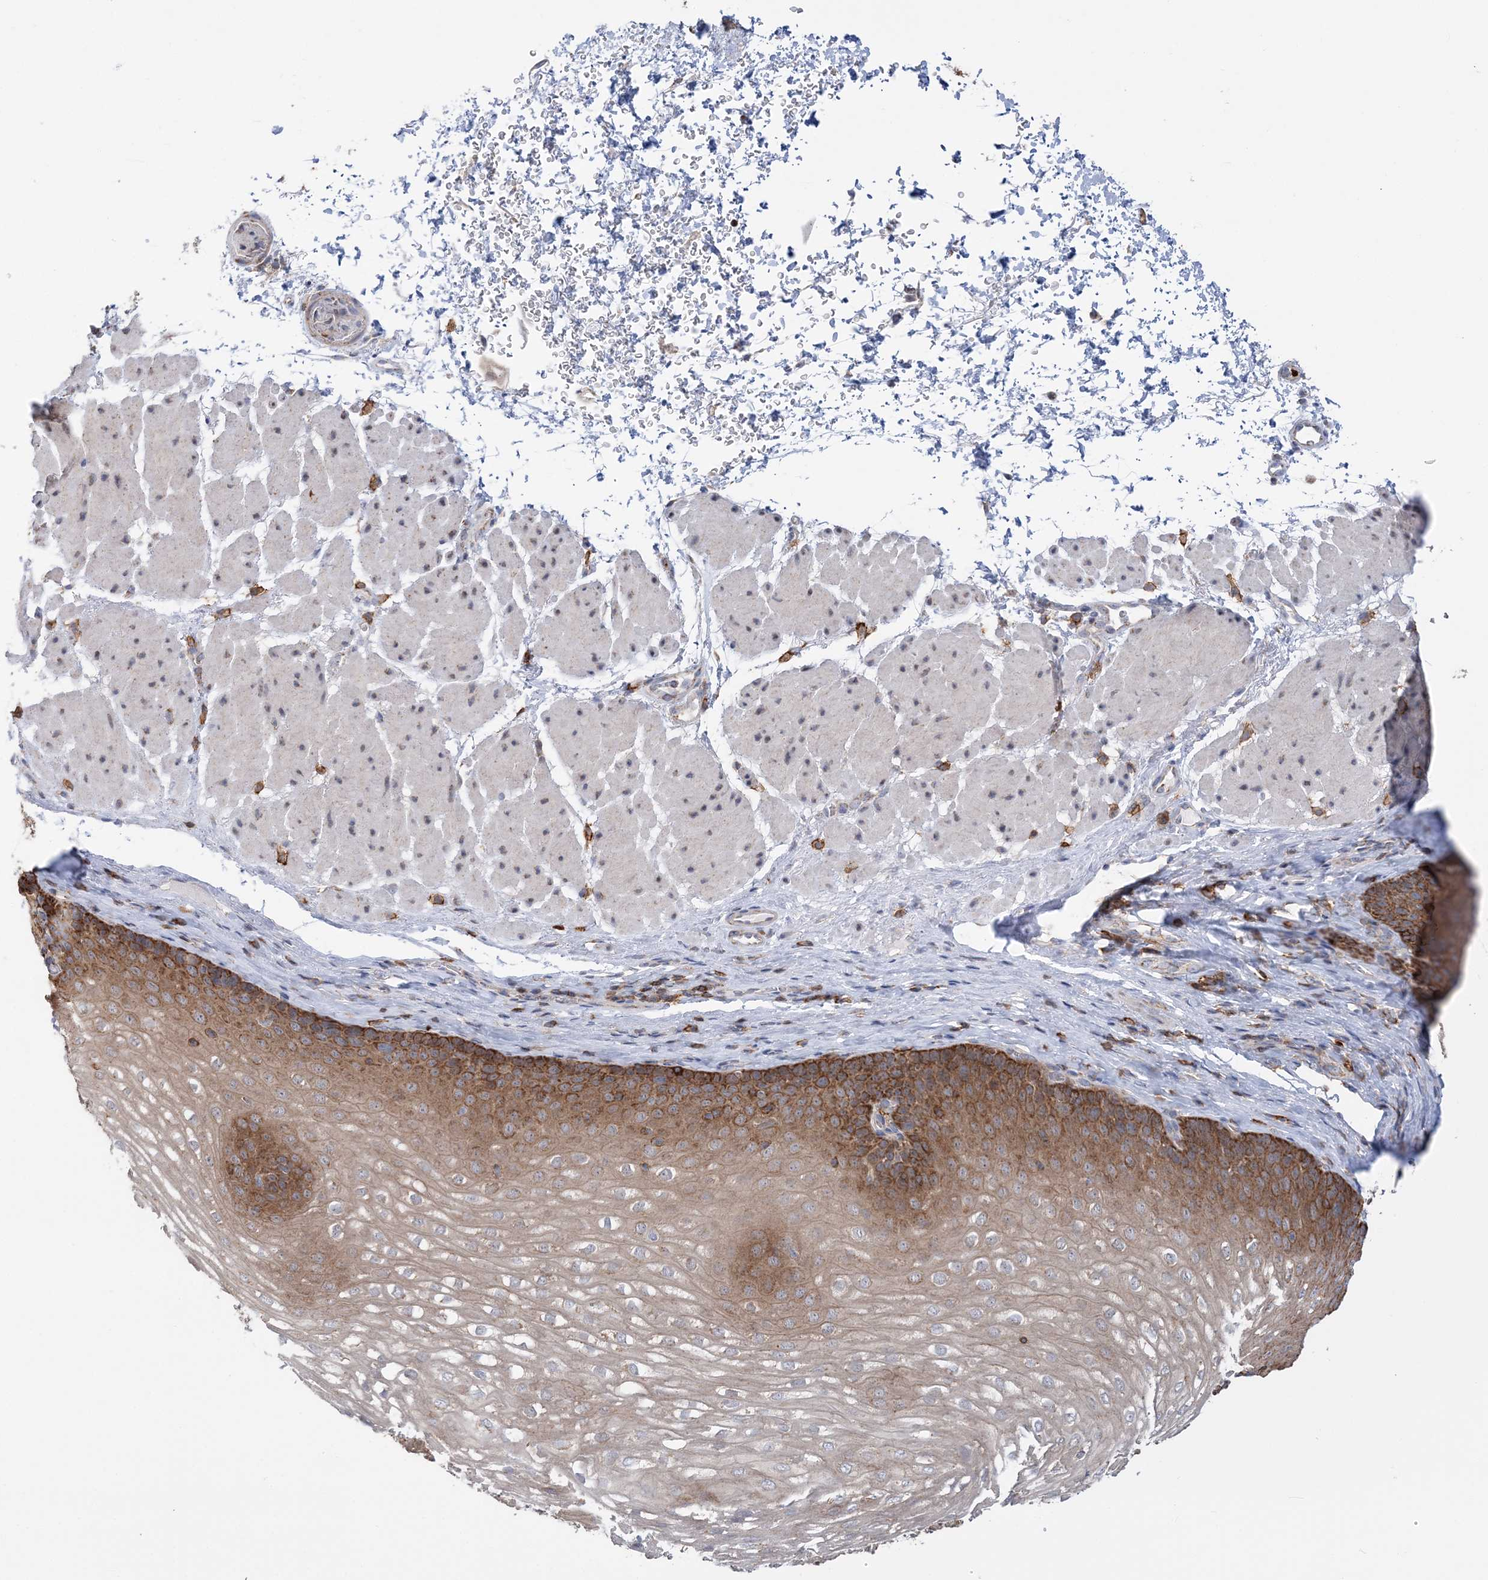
{"staining": {"intensity": "moderate", "quantity": ">75%", "location": "cytoplasmic/membranous"}, "tissue": "esophagus", "cell_type": "Squamous epithelial cells", "image_type": "normal", "snomed": [{"axis": "morphology", "description": "Normal tissue, NOS"}, {"axis": "topography", "description": "Esophagus"}], "caption": "This photomicrograph shows immunohistochemistry staining of benign esophagus, with medium moderate cytoplasmic/membranous staining in approximately >75% of squamous epithelial cells.", "gene": "TTC32", "patient": {"sex": "female", "age": 66}}